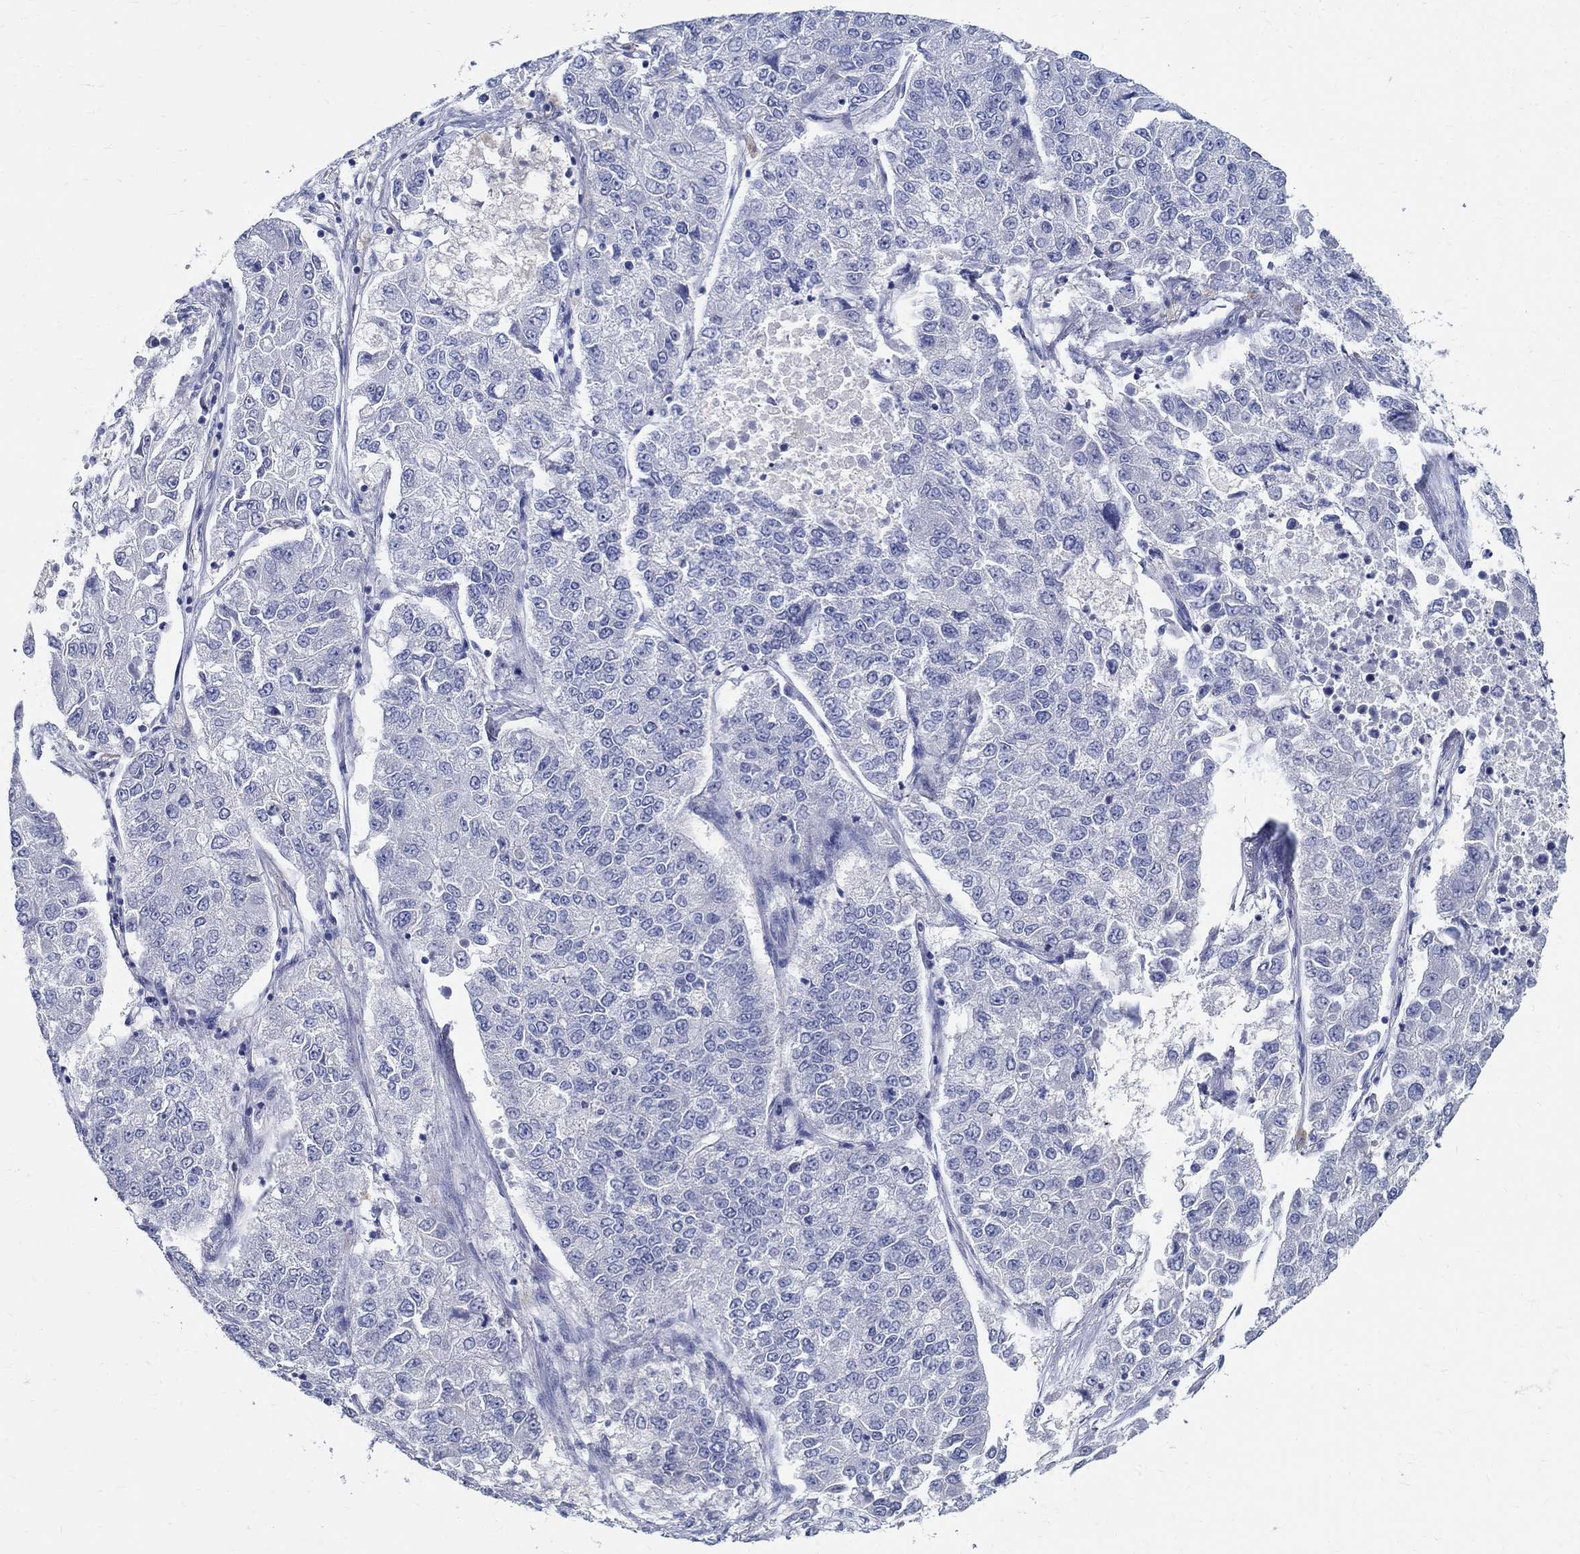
{"staining": {"intensity": "negative", "quantity": "none", "location": "none"}, "tissue": "lung cancer", "cell_type": "Tumor cells", "image_type": "cancer", "snomed": [{"axis": "morphology", "description": "Adenocarcinoma, NOS"}, {"axis": "topography", "description": "Lung"}], "caption": "Immunohistochemistry (IHC) of human adenocarcinoma (lung) demonstrates no expression in tumor cells.", "gene": "CETN1", "patient": {"sex": "male", "age": 49}}